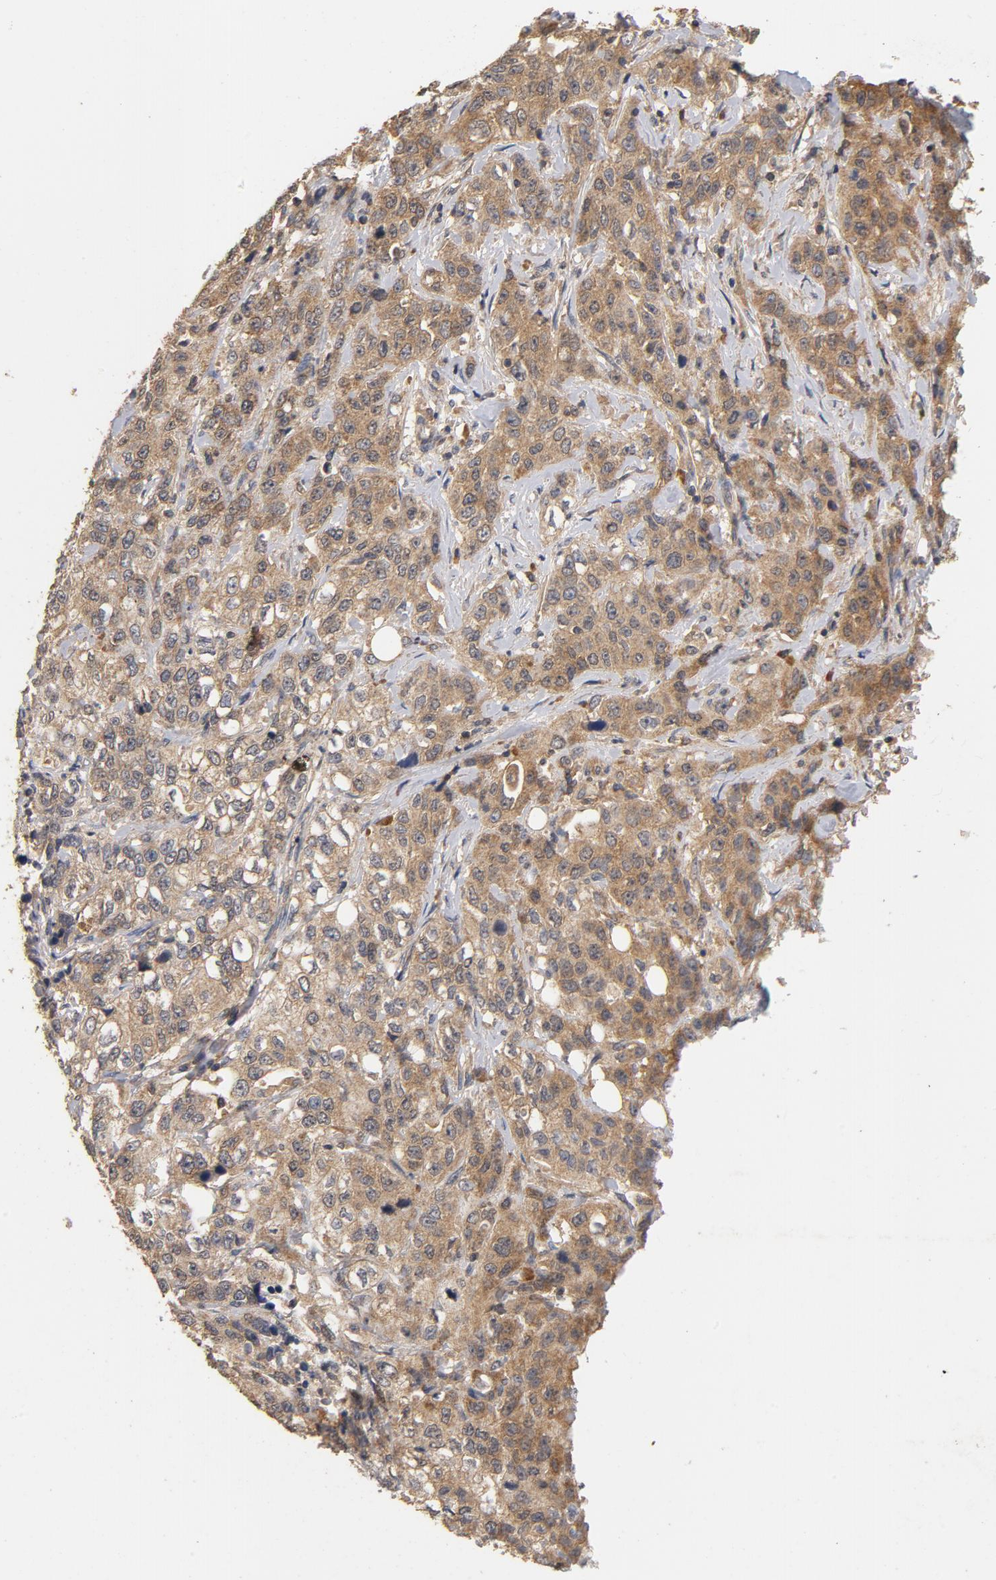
{"staining": {"intensity": "moderate", "quantity": ">75%", "location": "cytoplasmic/membranous"}, "tissue": "stomach cancer", "cell_type": "Tumor cells", "image_type": "cancer", "snomed": [{"axis": "morphology", "description": "Adenocarcinoma, NOS"}, {"axis": "topography", "description": "Stomach"}], "caption": "Immunohistochemical staining of stomach cancer (adenocarcinoma) reveals medium levels of moderate cytoplasmic/membranous positivity in about >75% of tumor cells.", "gene": "DDX6", "patient": {"sex": "male", "age": 48}}